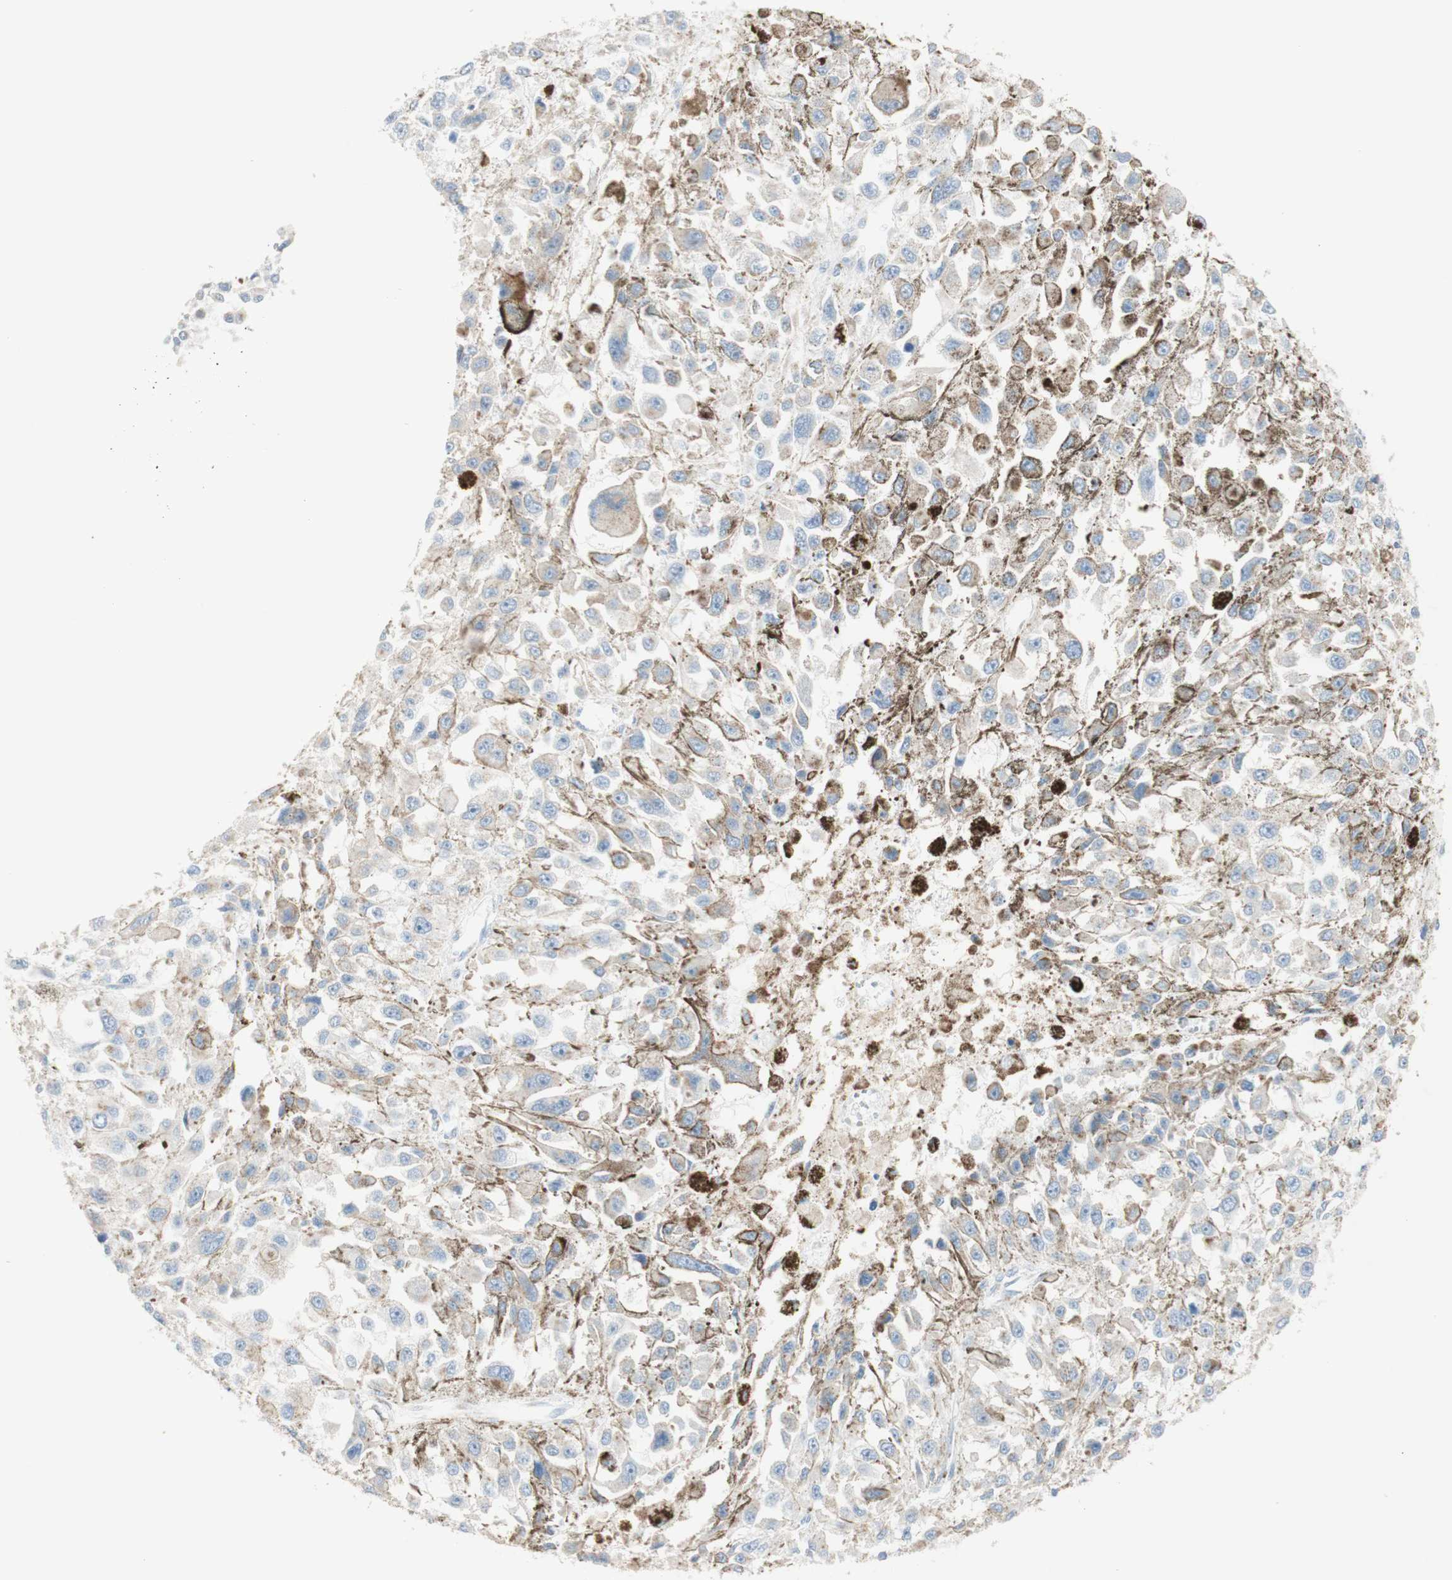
{"staining": {"intensity": "weak", "quantity": ">75%", "location": "cytoplasmic/membranous"}, "tissue": "melanoma", "cell_type": "Tumor cells", "image_type": "cancer", "snomed": [{"axis": "morphology", "description": "Malignant melanoma, Metastatic site"}, {"axis": "topography", "description": "Lymph node"}], "caption": "Immunohistochemical staining of human malignant melanoma (metastatic site) reveals low levels of weak cytoplasmic/membranous protein staining in about >75% of tumor cells.", "gene": "MANEA", "patient": {"sex": "male", "age": 59}}